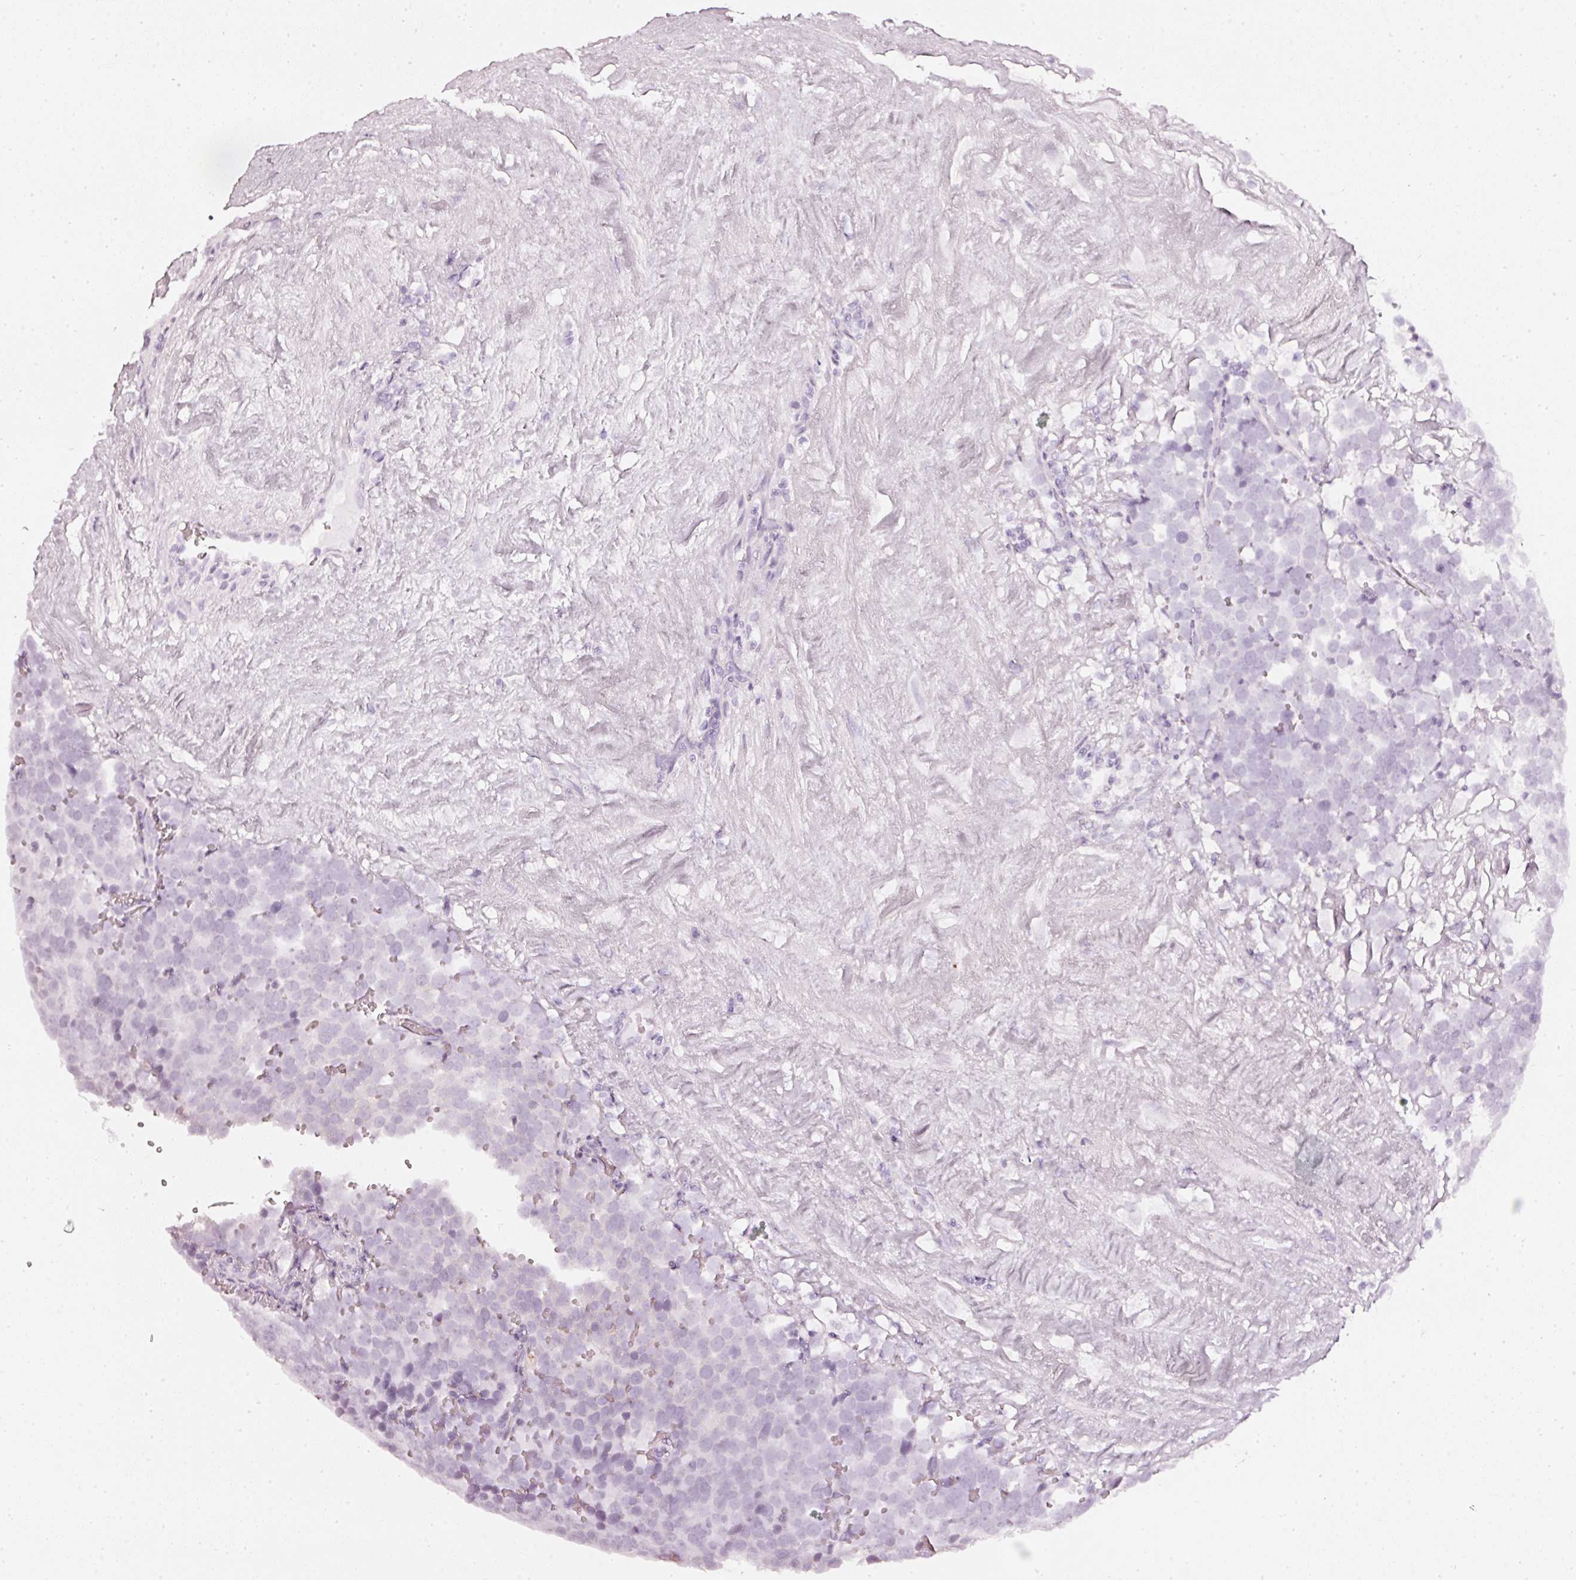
{"staining": {"intensity": "negative", "quantity": "none", "location": "none"}, "tissue": "testis cancer", "cell_type": "Tumor cells", "image_type": "cancer", "snomed": [{"axis": "morphology", "description": "Seminoma, NOS"}, {"axis": "topography", "description": "Testis"}], "caption": "Photomicrograph shows no protein expression in tumor cells of testis seminoma tissue.", "gene": "CNP", "patient": {"sex": "male", "age": 71}}